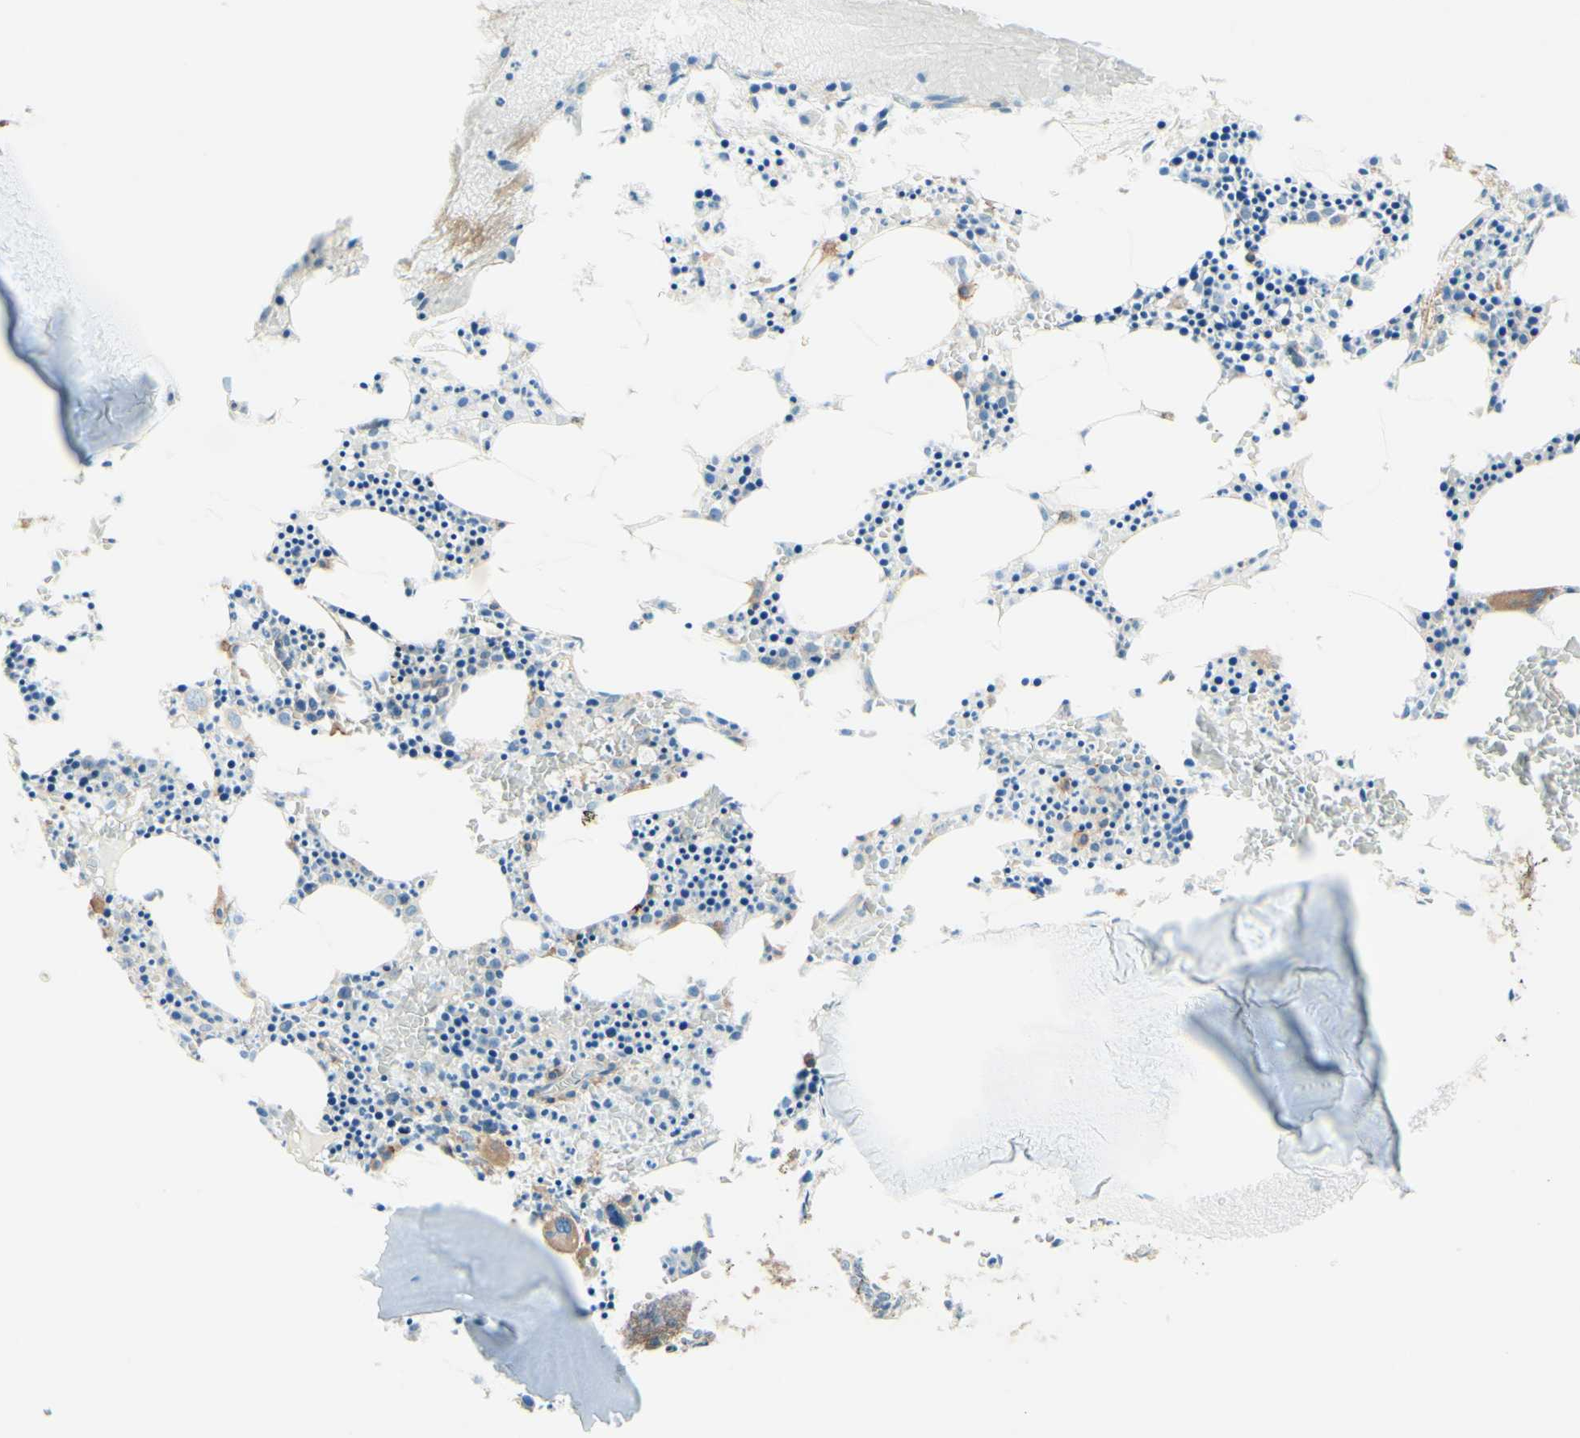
{"staining": {"intensity": "moderate", "quantity": "<25%", "location": "cytoplasmic/membranous"}, "tissue": "bone marrow", "cell_type": "Hematopoietic cells", "image_type": "normal", "snomed": [{"axis": "morphology", "description": "Normal tissue, NOS"}, {"axis": "morphology", "description": "Inflammation, NOS"}, {"axis": "topography", "description": "Bone marrow"}], "caption": "A low amount of moderate cytoplasmic/membranous expression is present in about <25% of hematopoietic cells in benign bone marrow. (DAB (3,3'-diaminobenzidine) IHC with brightfield microscopy, high magnification).", "gene": "MTM1", "patient": {"sex": "male", "age": 14}}